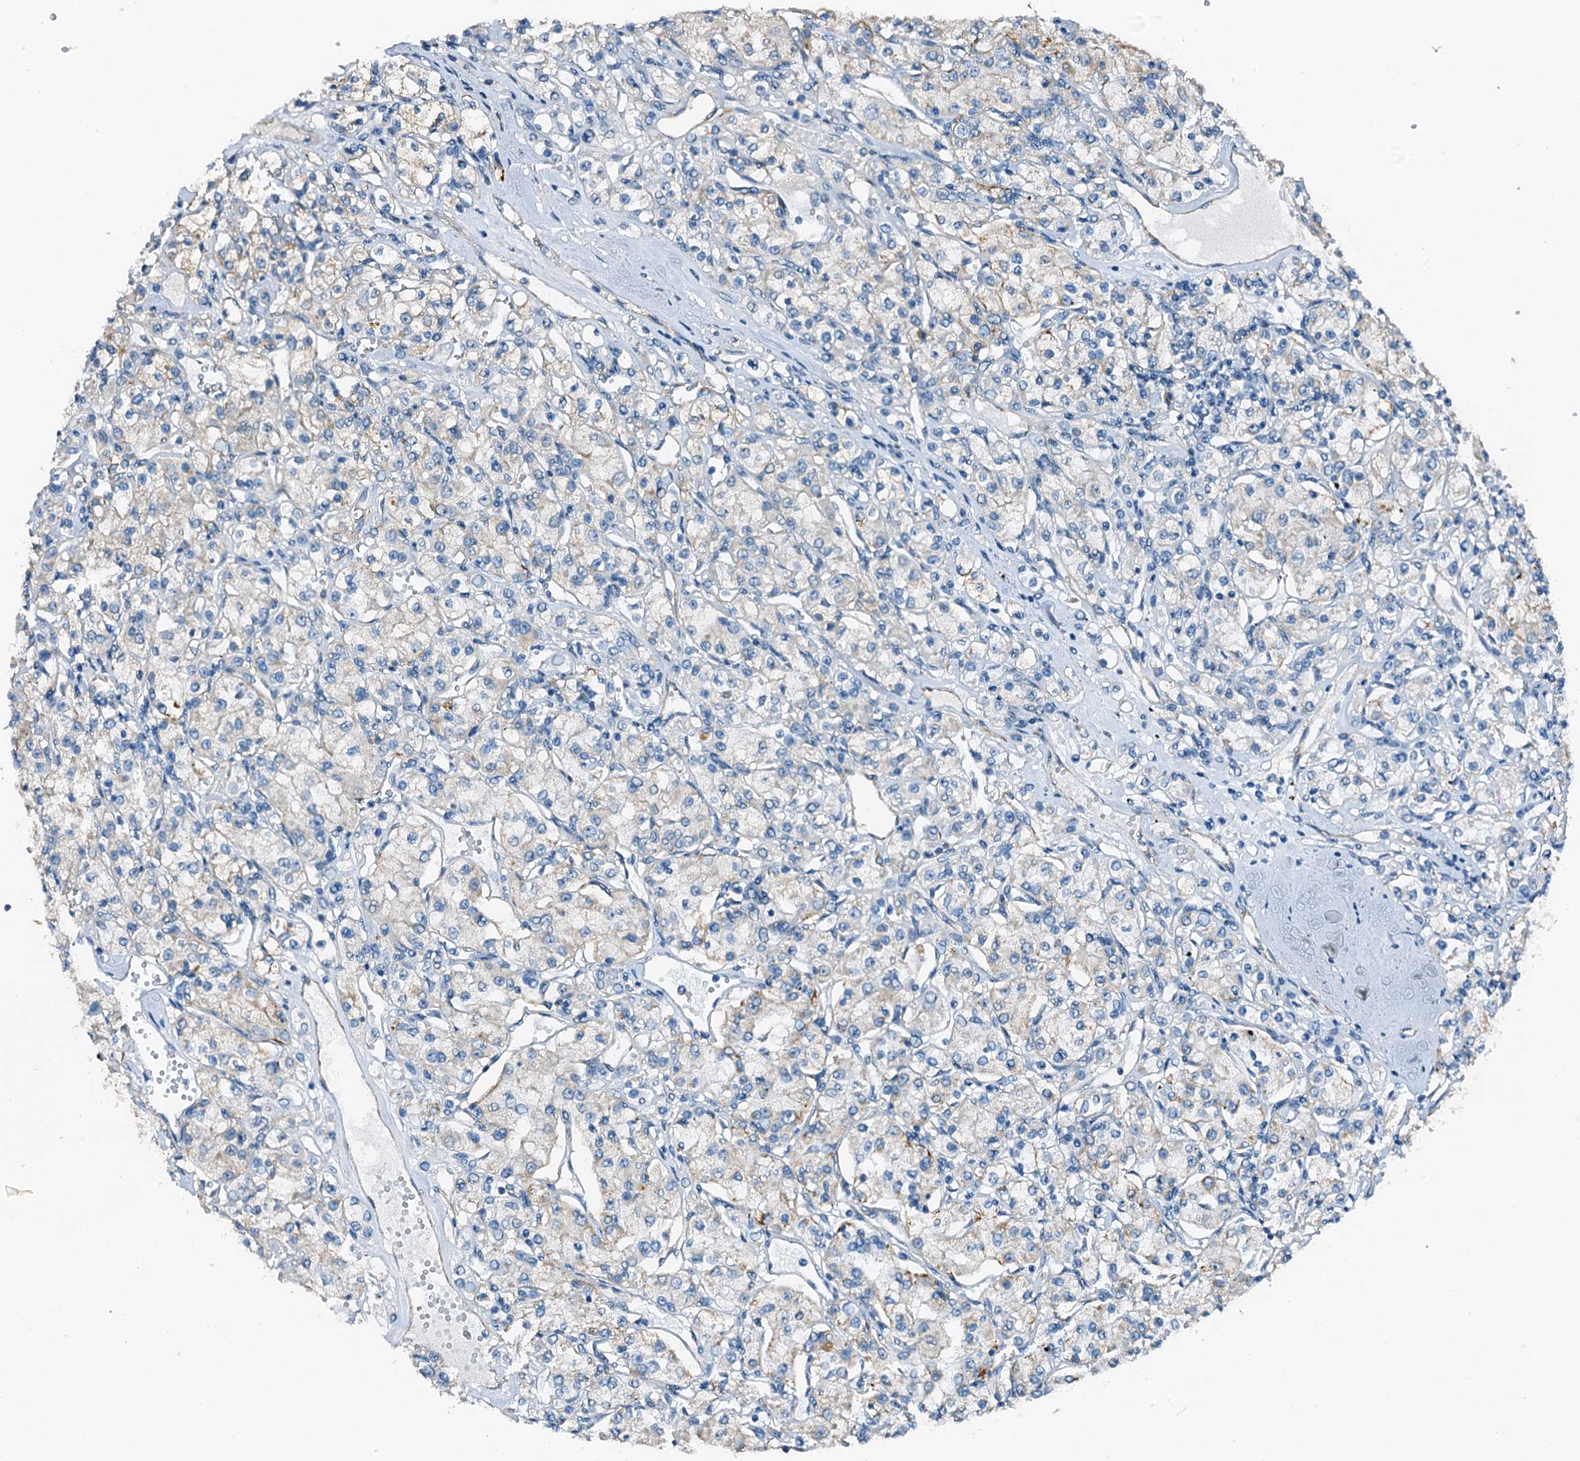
{"staining": {"intensity": "negative", "quantity": "none", "location": "none"}, "tissue": "renal cancer", "cell_type": "Tumor cells", "image_type": "cancer", "snomed": [{"axis": "morphology", "description": "Adenocarcinoma, NOS"}, {"axis": "topography", "description": "Kidney"}], "caption": "High power microscopy image of an immunohistochemistry histopathology image of renal cancer, revealing no significant positivity in tumor cells.", "gene": "ZNF606", "patient": {"sex": "female", "age": 59}}